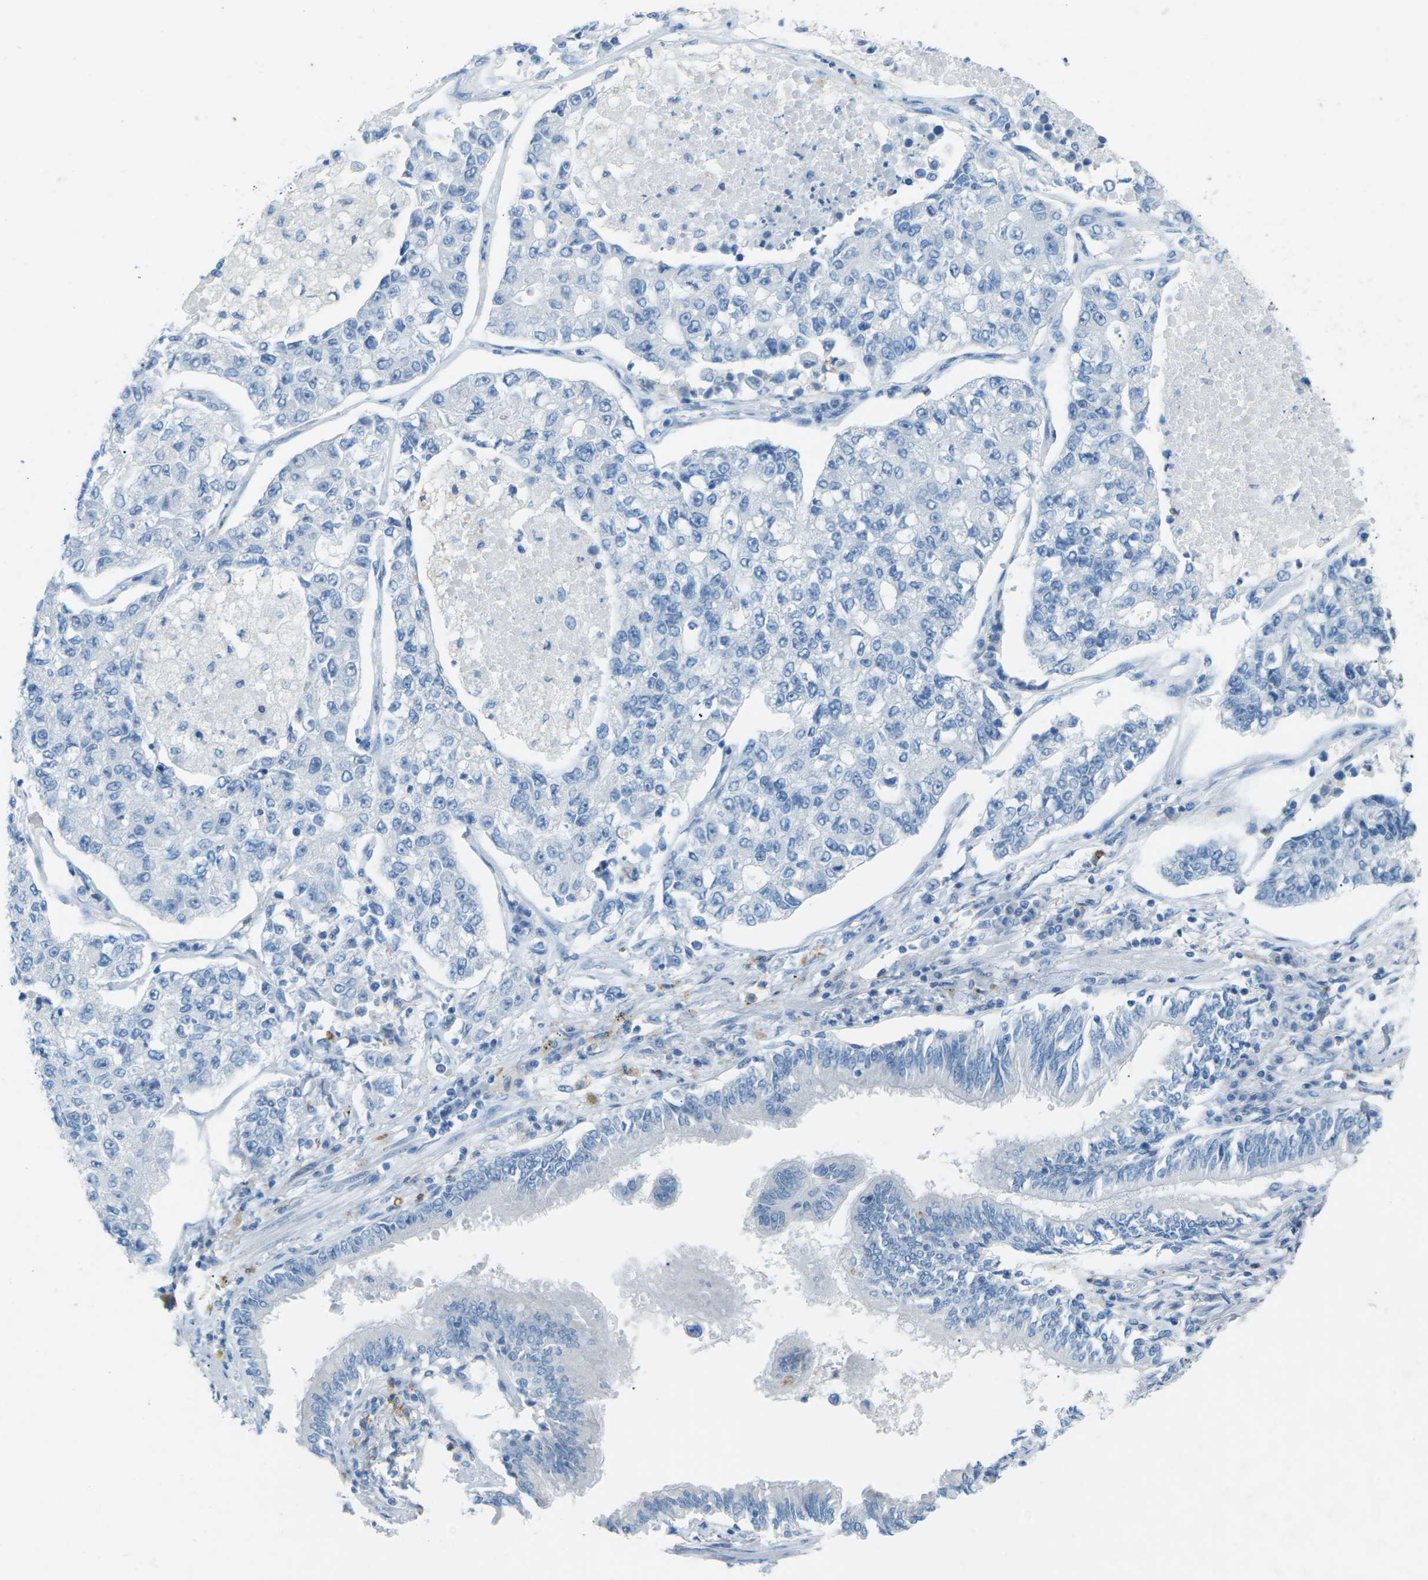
{"staining": {"intensity": "negative", "quantity": "none", "location": "none"}, "tissue": "lung cancer", "cell_type": "Tumor cells", "image_type": "cancer", "snomed": [{"axis": "morphology", "description": "Adenocarcinoma, NOS"}, {"axis": "topography", "description": "Lung"}], "caption": "There is no significant staining in tumor cells of lung cancer (adenocarcinoma).", "gene": "CDH16", "patient": {"sex": "male", "age": 49}}